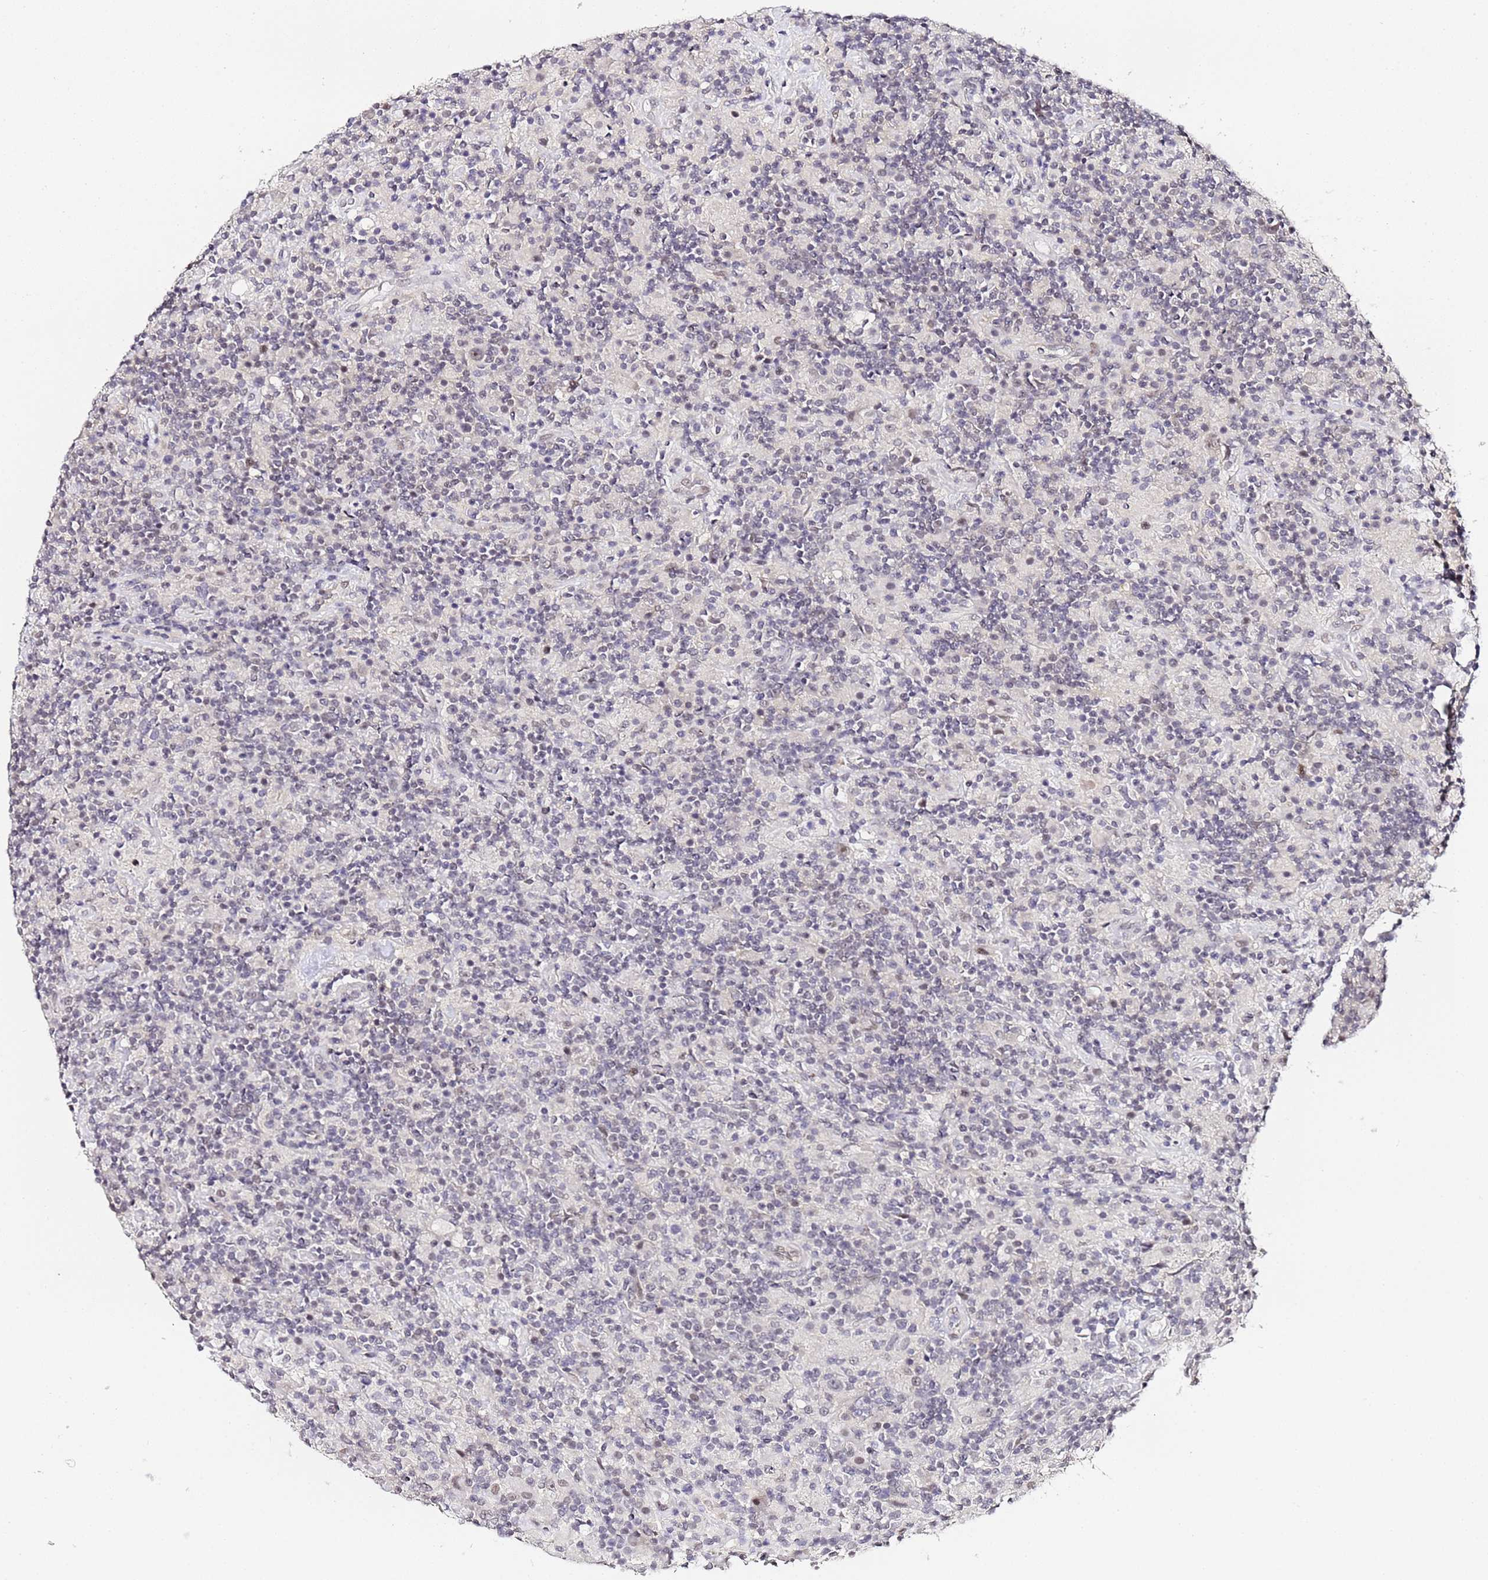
{"staining": {"intensity": "weak", "quantity": "<25%", "location": "nuclear"}, "tissue": "lymphoma", "cell_type": "Tumor cells", "image_type": "cancer", "snomed": [{"axis": "morphology", "description": "Hodgkin's disease, NOS"}, {"axis": "topography", "description": "Lymph node"}], "caption": "The immunohistochemistry (IHC) image has no significant staining in tumor cells of lymphoma tissue.", "gene": "LSM3", "patient": {"sex": "male", "age": 70}}